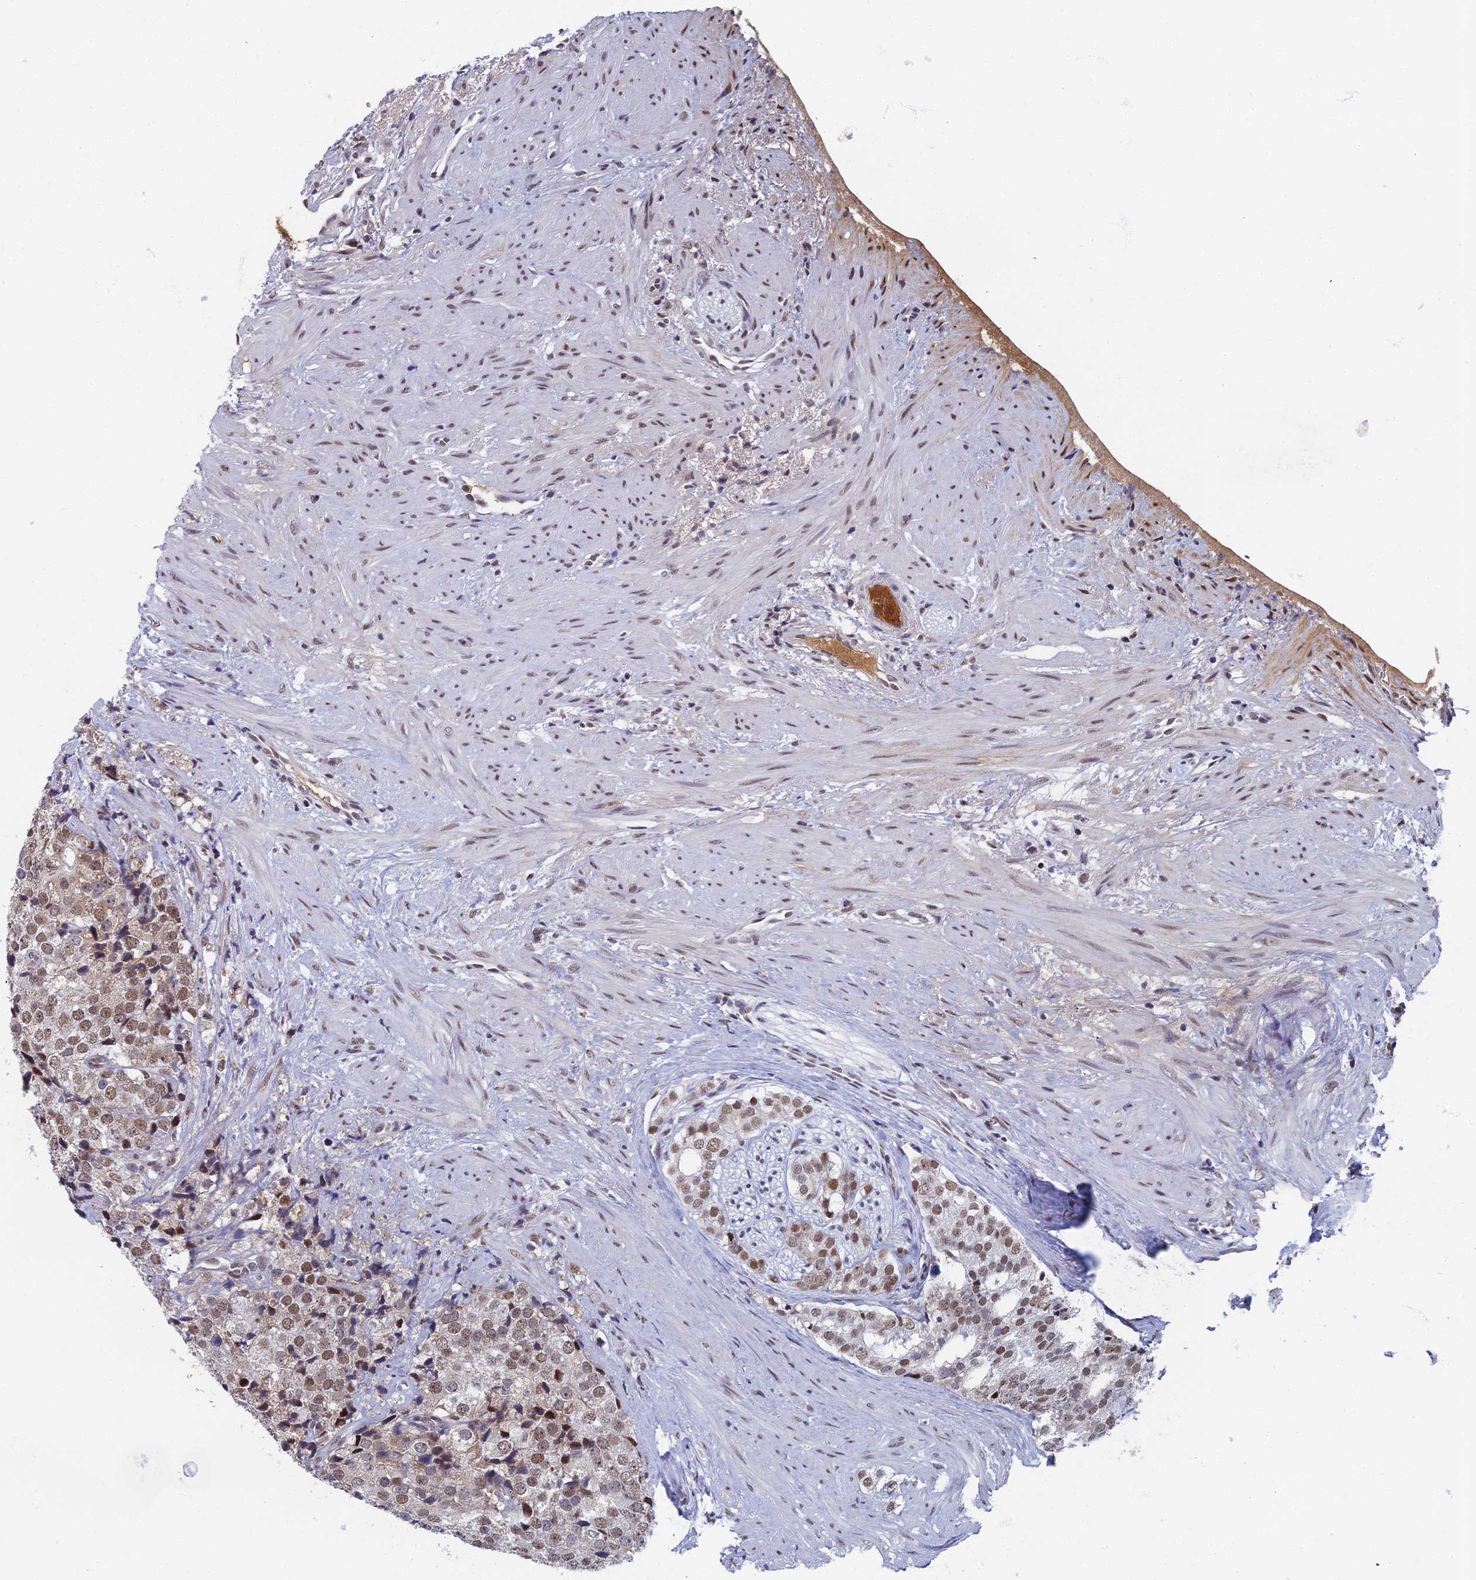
{"staining": {"intensity": "moderate", "quantity": ">75%", "location": "nuclear"}, "tissue": "prostate cancer", "cell_type": "Tumor cells", "image_type": "cancer", "snomed": [{"axis": "morphology", "description": "Adenocarcinoma, High grade"}, {"axis": "topography", "description": "Prostate"}], "caption": "Immunohistochemistry (IHC) of human adenocarcinoma (high-grade) (prostate) demonstrates medium levels of moderate nuclear expression in about >75% of tumor cells.", "gene": "TAF13", "patient": {"sex": "male", "age": 49}}